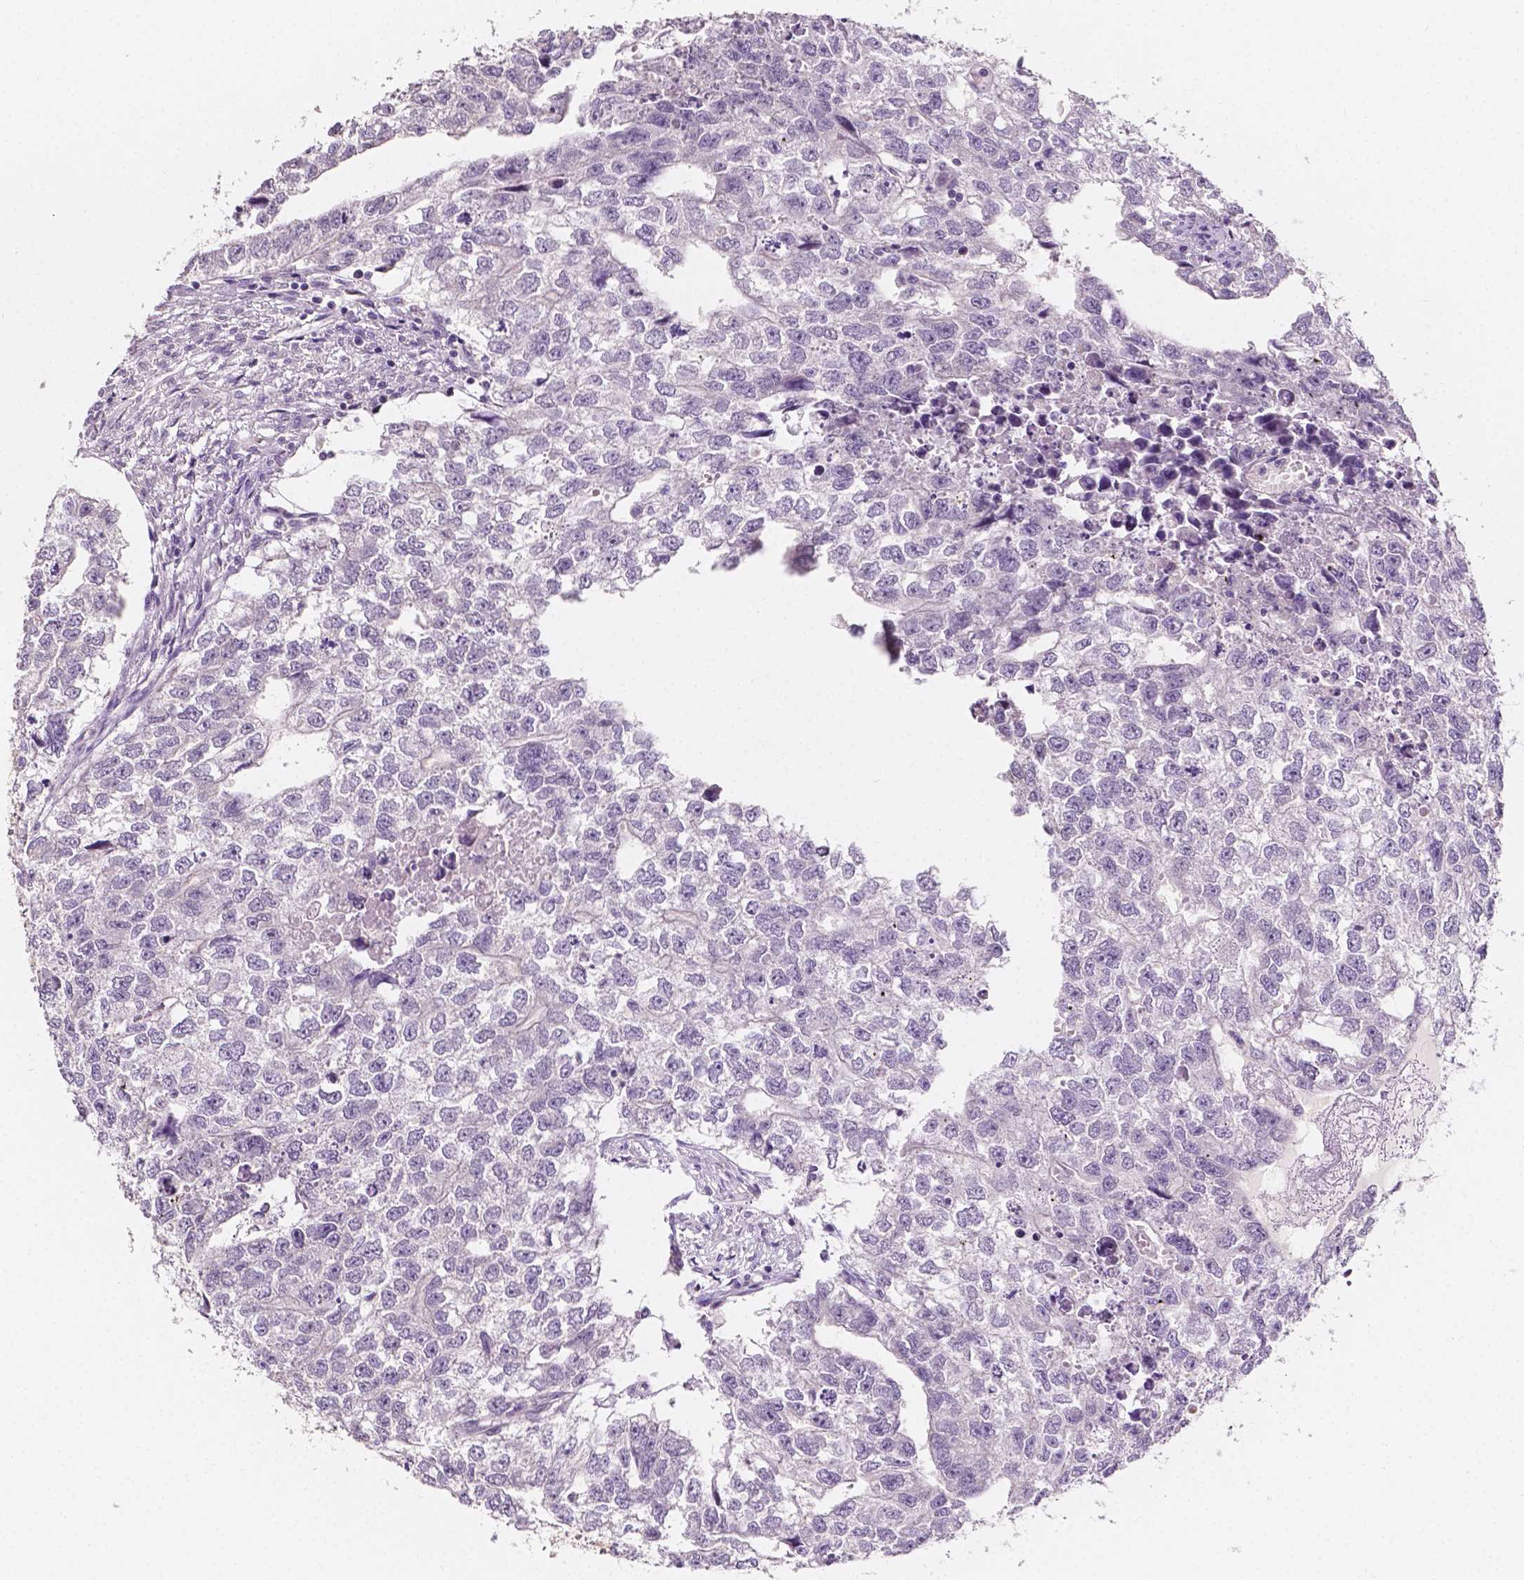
{"staining": {"intensity": "negative", "quantity": "none", "location": "none"}, "tissue": "testis cancer", "cell_type": "Tumor cells", "image_type": "cancer", "snomed": [{"axis": "morphology", "description": "Carcinoma, Embryonal, NOS"}, {"axis": "morphology", "description": "Teratoma, malignant, NOS"}, {"axis": "topography", "description": "Testis"}], "caption": "Testis teratoma (malignant) stained for a protein using immunohistochemistry (IHC) displays no expression tumor cells.", "gene": "TAL1", "patient": {"sex": "male", "age": 44}}